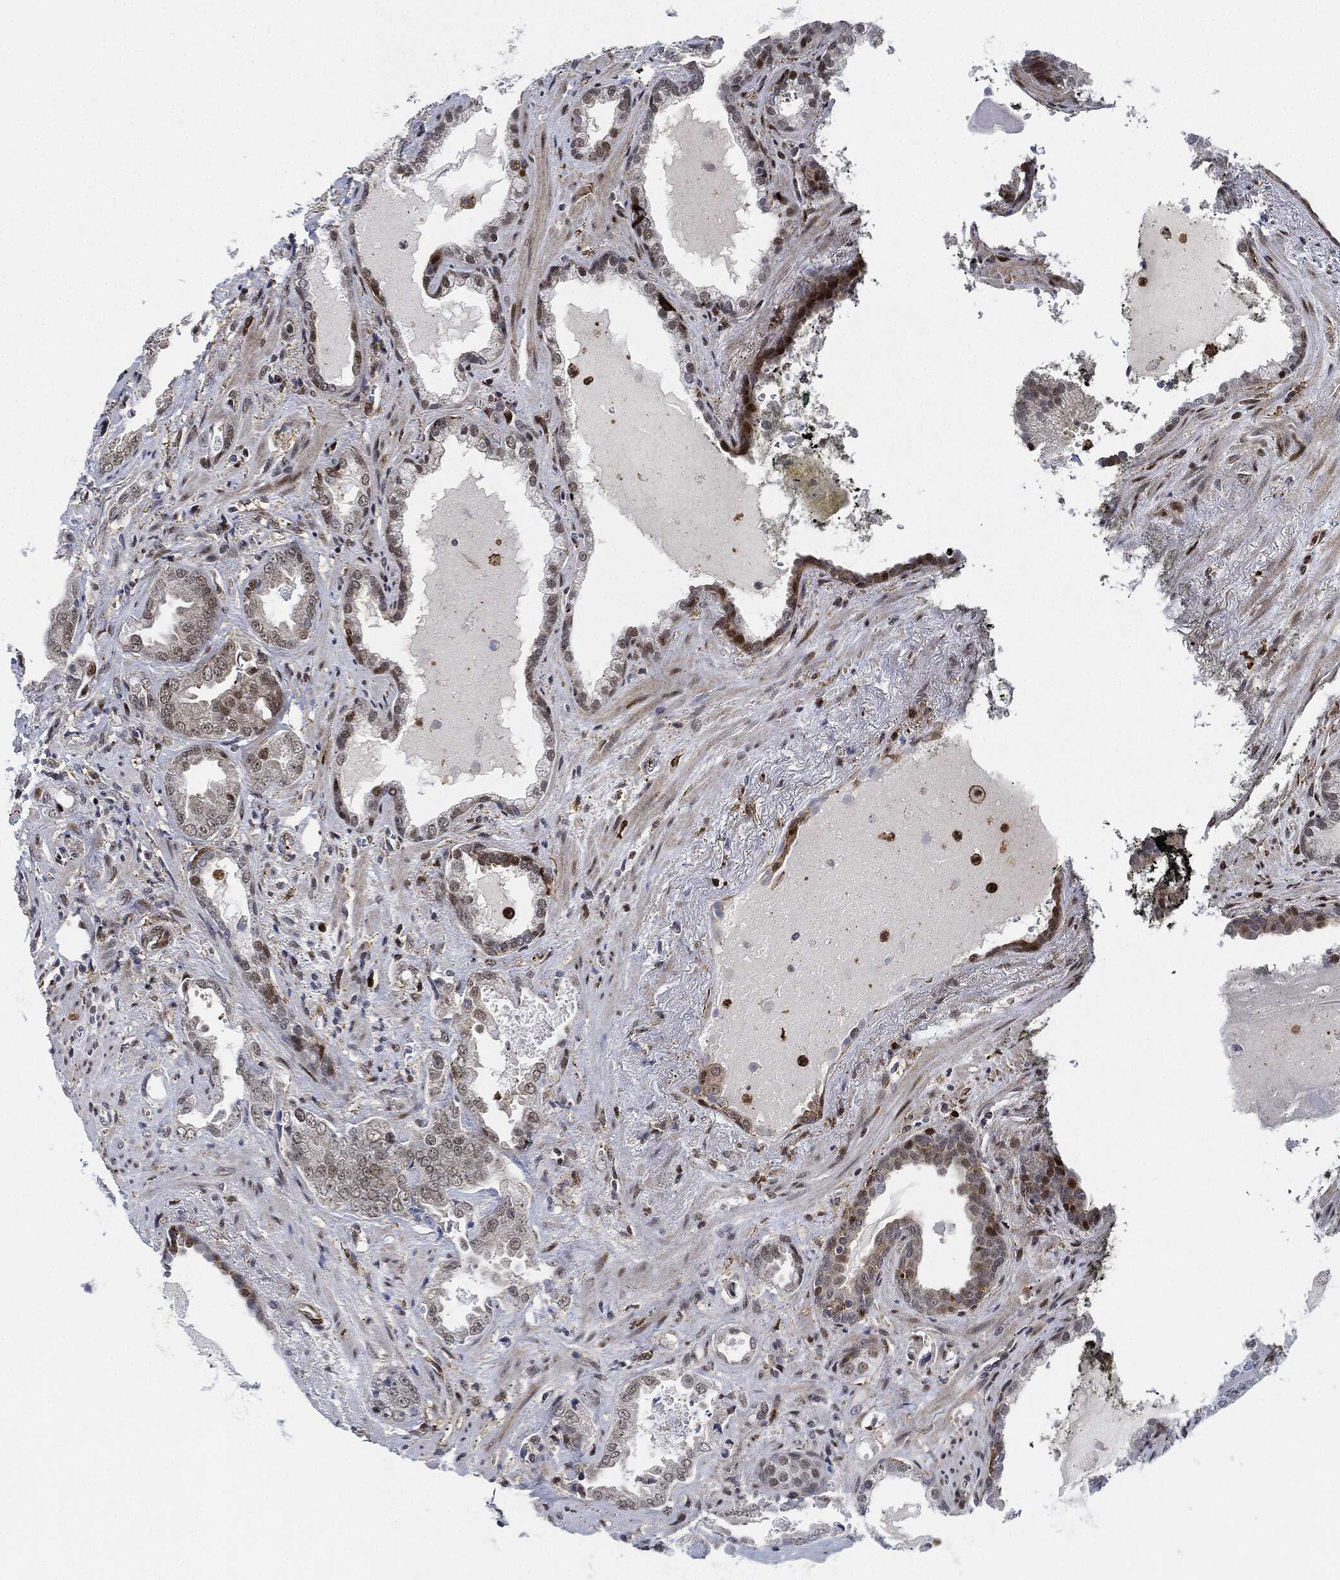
{"staining": {"intensity": "moderate", "quantity": "<25%", "location": "nuclear"}, "tissue": "prostate cancer", "cell_type": "Tumor cells", "image_type": "cancer", "snomed": [{"axis": "morphology", "description": "Adenocarcinoma, Low grade"}, {"axis": "topography", "description": "Prostate"}], "caption": "A histopathology image of human prostate cancer stained for a protein reveals moderate nuclear brown staining in tumor cells.", "gene": "NANOS3", "patient": {"sex": "male", "age": 62}}